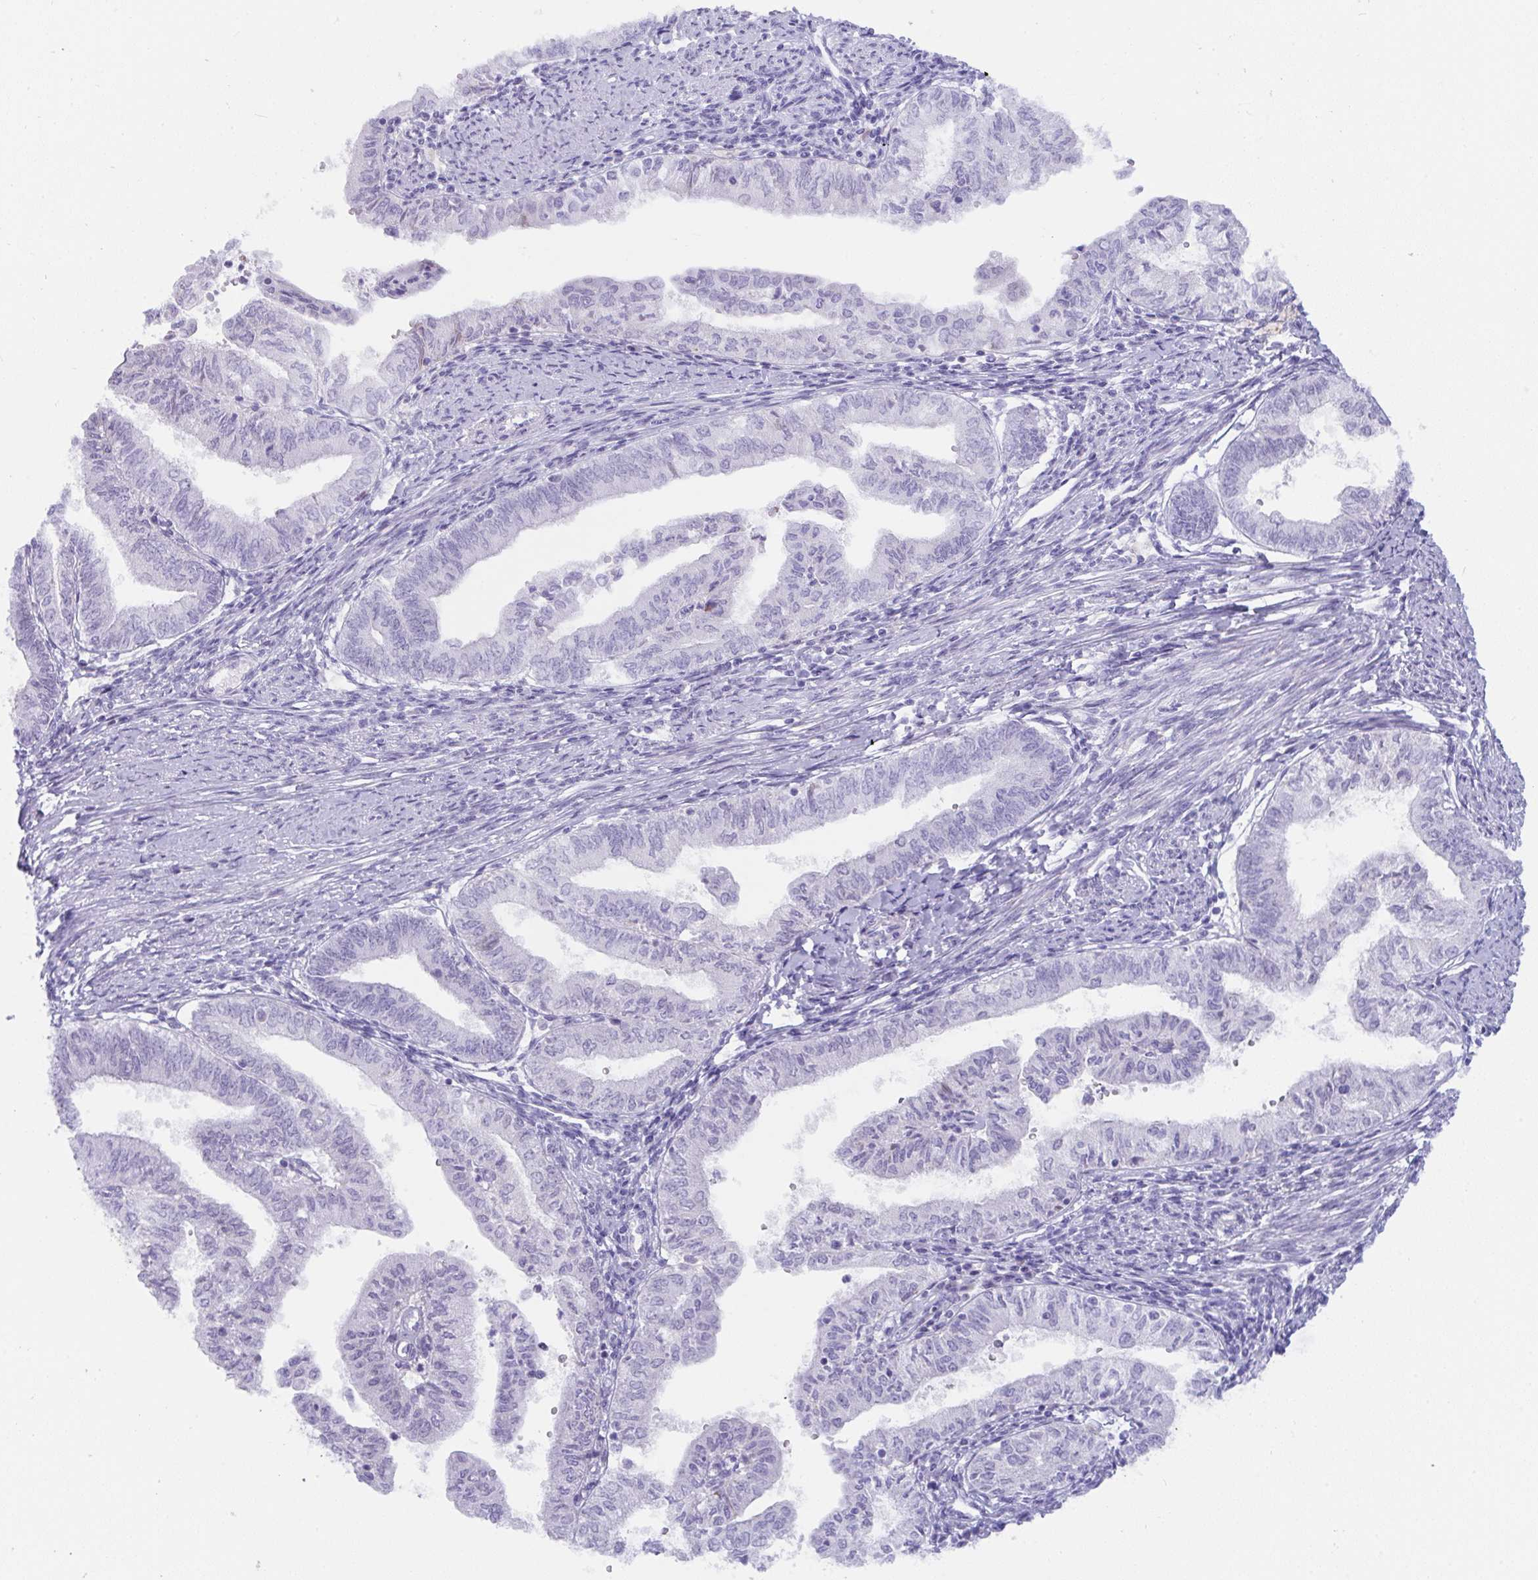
{"staining": {"intensity": "negative", "quantity": "none", "location": "none"}, "tissue": "endometrial cancer", "cell_type": "Tumor cells", "image_type": "cancer", "snomed": [{"axis": "morphology", "description": "Adenocarcinoma, NOS"}, {"axis": "topography", "description": "Endometrium"}], "caption": "A high-resolution image shows immunohistochemistry staining of endometrial adenocarcinoma, which displays no significant staining in tumor cells.", "gene": "CDK13", "patient": {"sex": "female", "age": 66}}